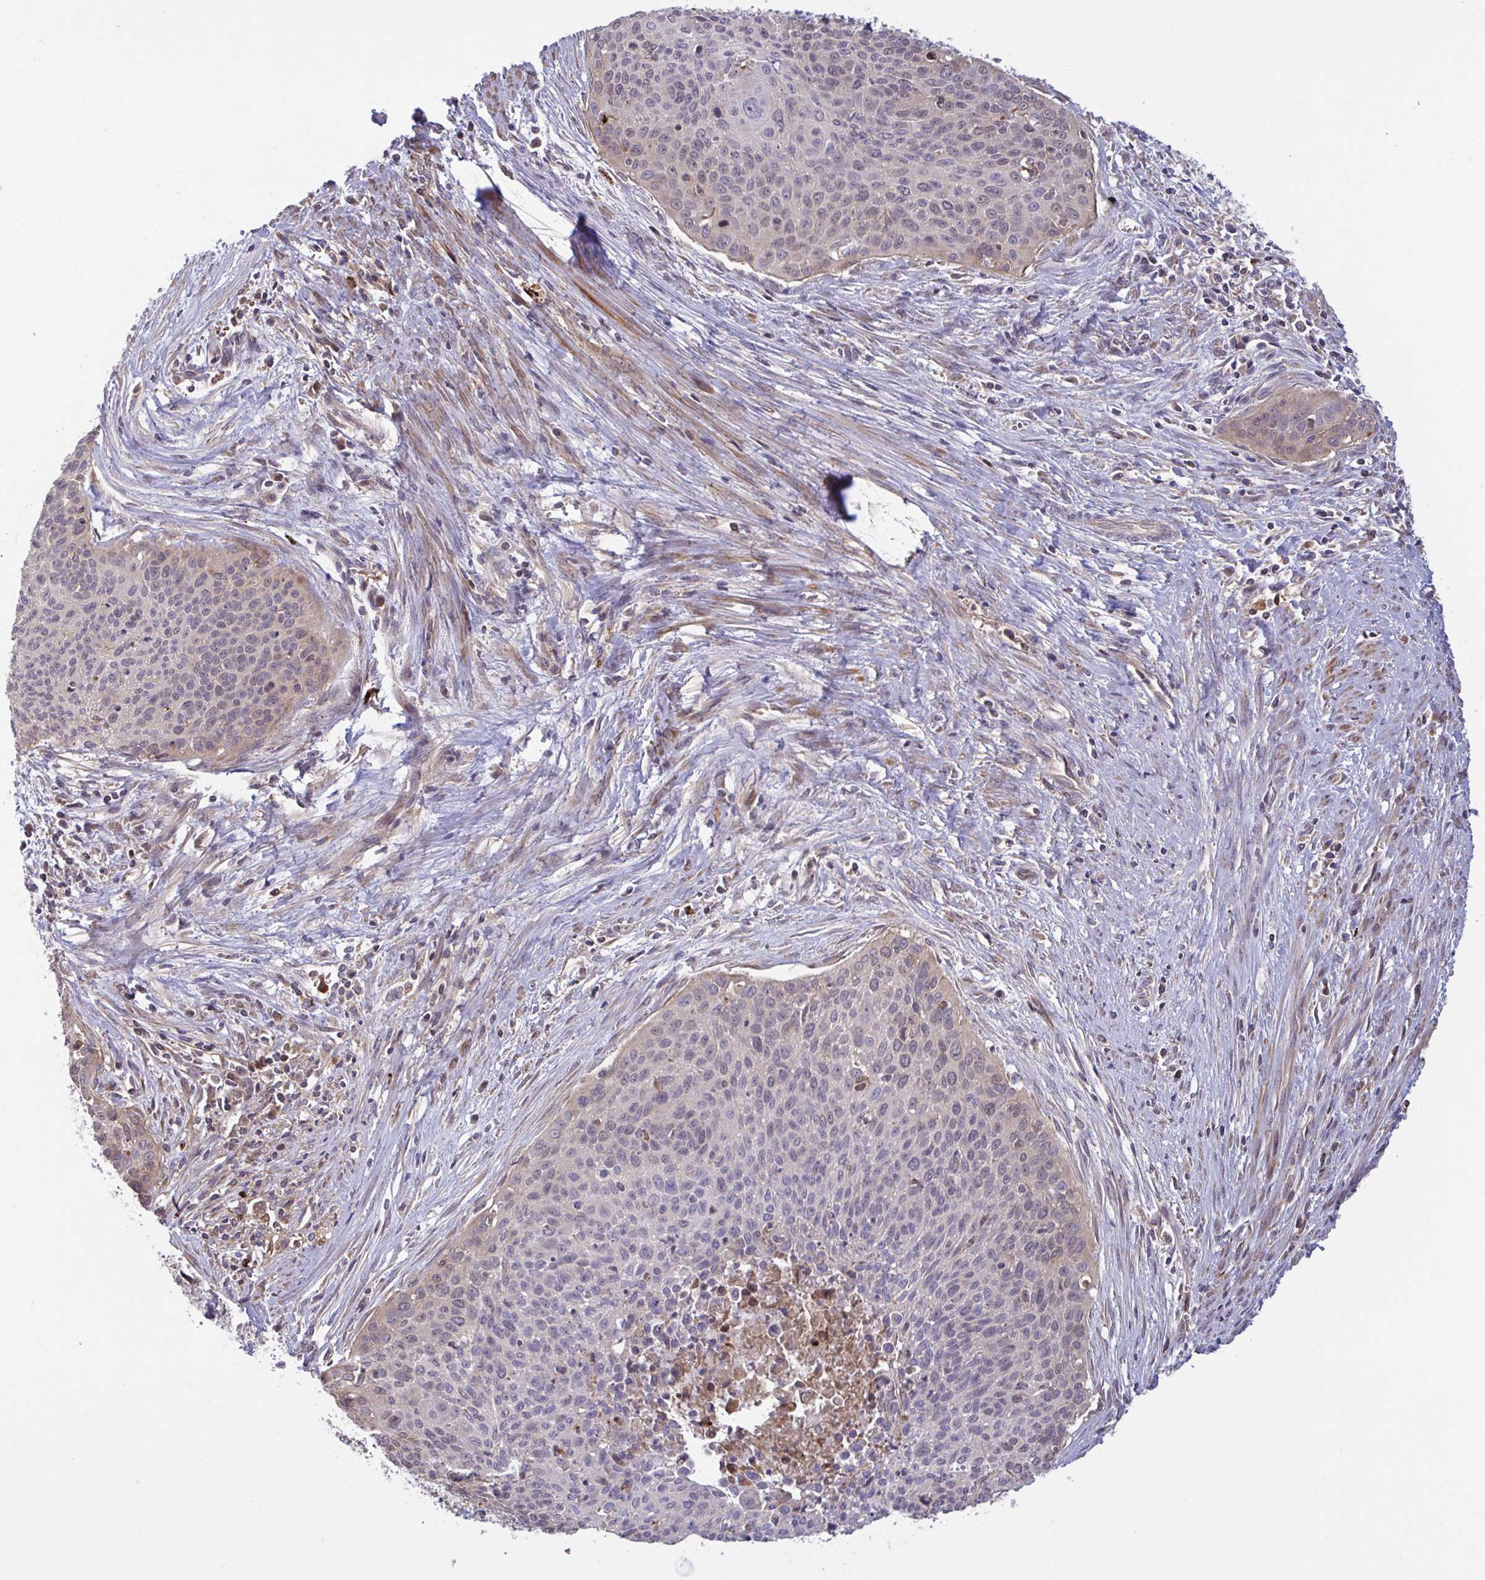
{"staining": {"intensity": "weak", "quantity": "<25%", "location": "cytoplasmic/membranous"}, "tissue": "cervical cancer", "cell_type": "Tumor cells", "image_type": "cancer", "snomed": [{"axis": "morphology", "description": "Squamous cell carcinoma, NOS"}, {"axis": "topography", "description": "Cervix"}], "caption": "This is an immunohistochemistry (IHC) histopathology image of squamous cell carcinoma (cervical). There is no expression in tumor cells.", "gene": "IL1R1", "patient": {"sex": "female", "age": 55}}